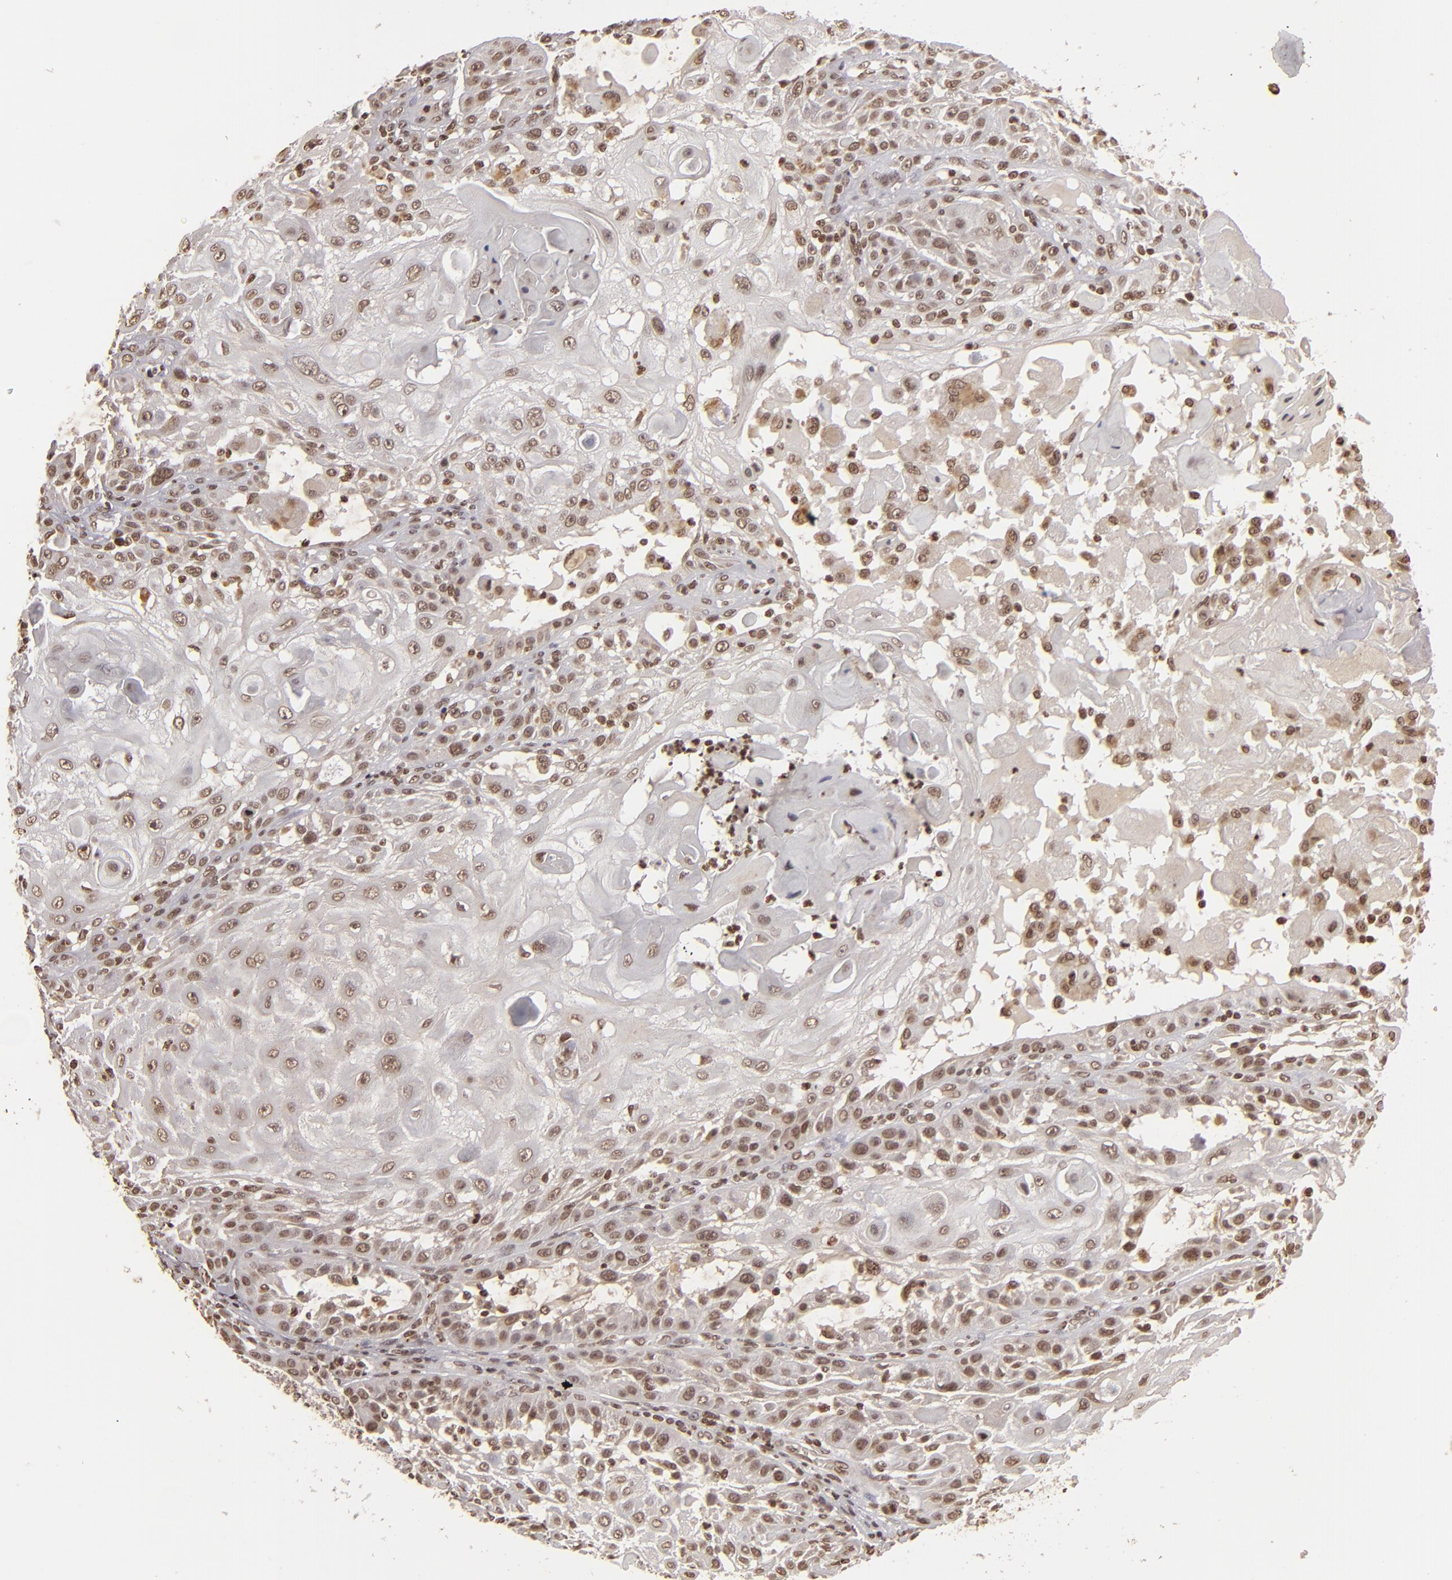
{"staining": {"intensity": "strong", "quantity": "25%-75%", "location": "cytoplasmic/membranous"}, "tissue": "skin cancer", "cell_type": "Tumor cells", "image_type": "cancer", "snomed": [{"axis": "morphology", "description": "Squamous cell carcinoma, NOS"}, {"axis": "topography", "description": "Skin"}], "caption": "Skin squamous cell carcinoma was stained to show a protein in brown. There is high levels of strong cytoplasmic/membranous staining in about 25%-75% of tumor cells.", "gene": "CUL3", "patient": {"sex": "female", "age": 89}}